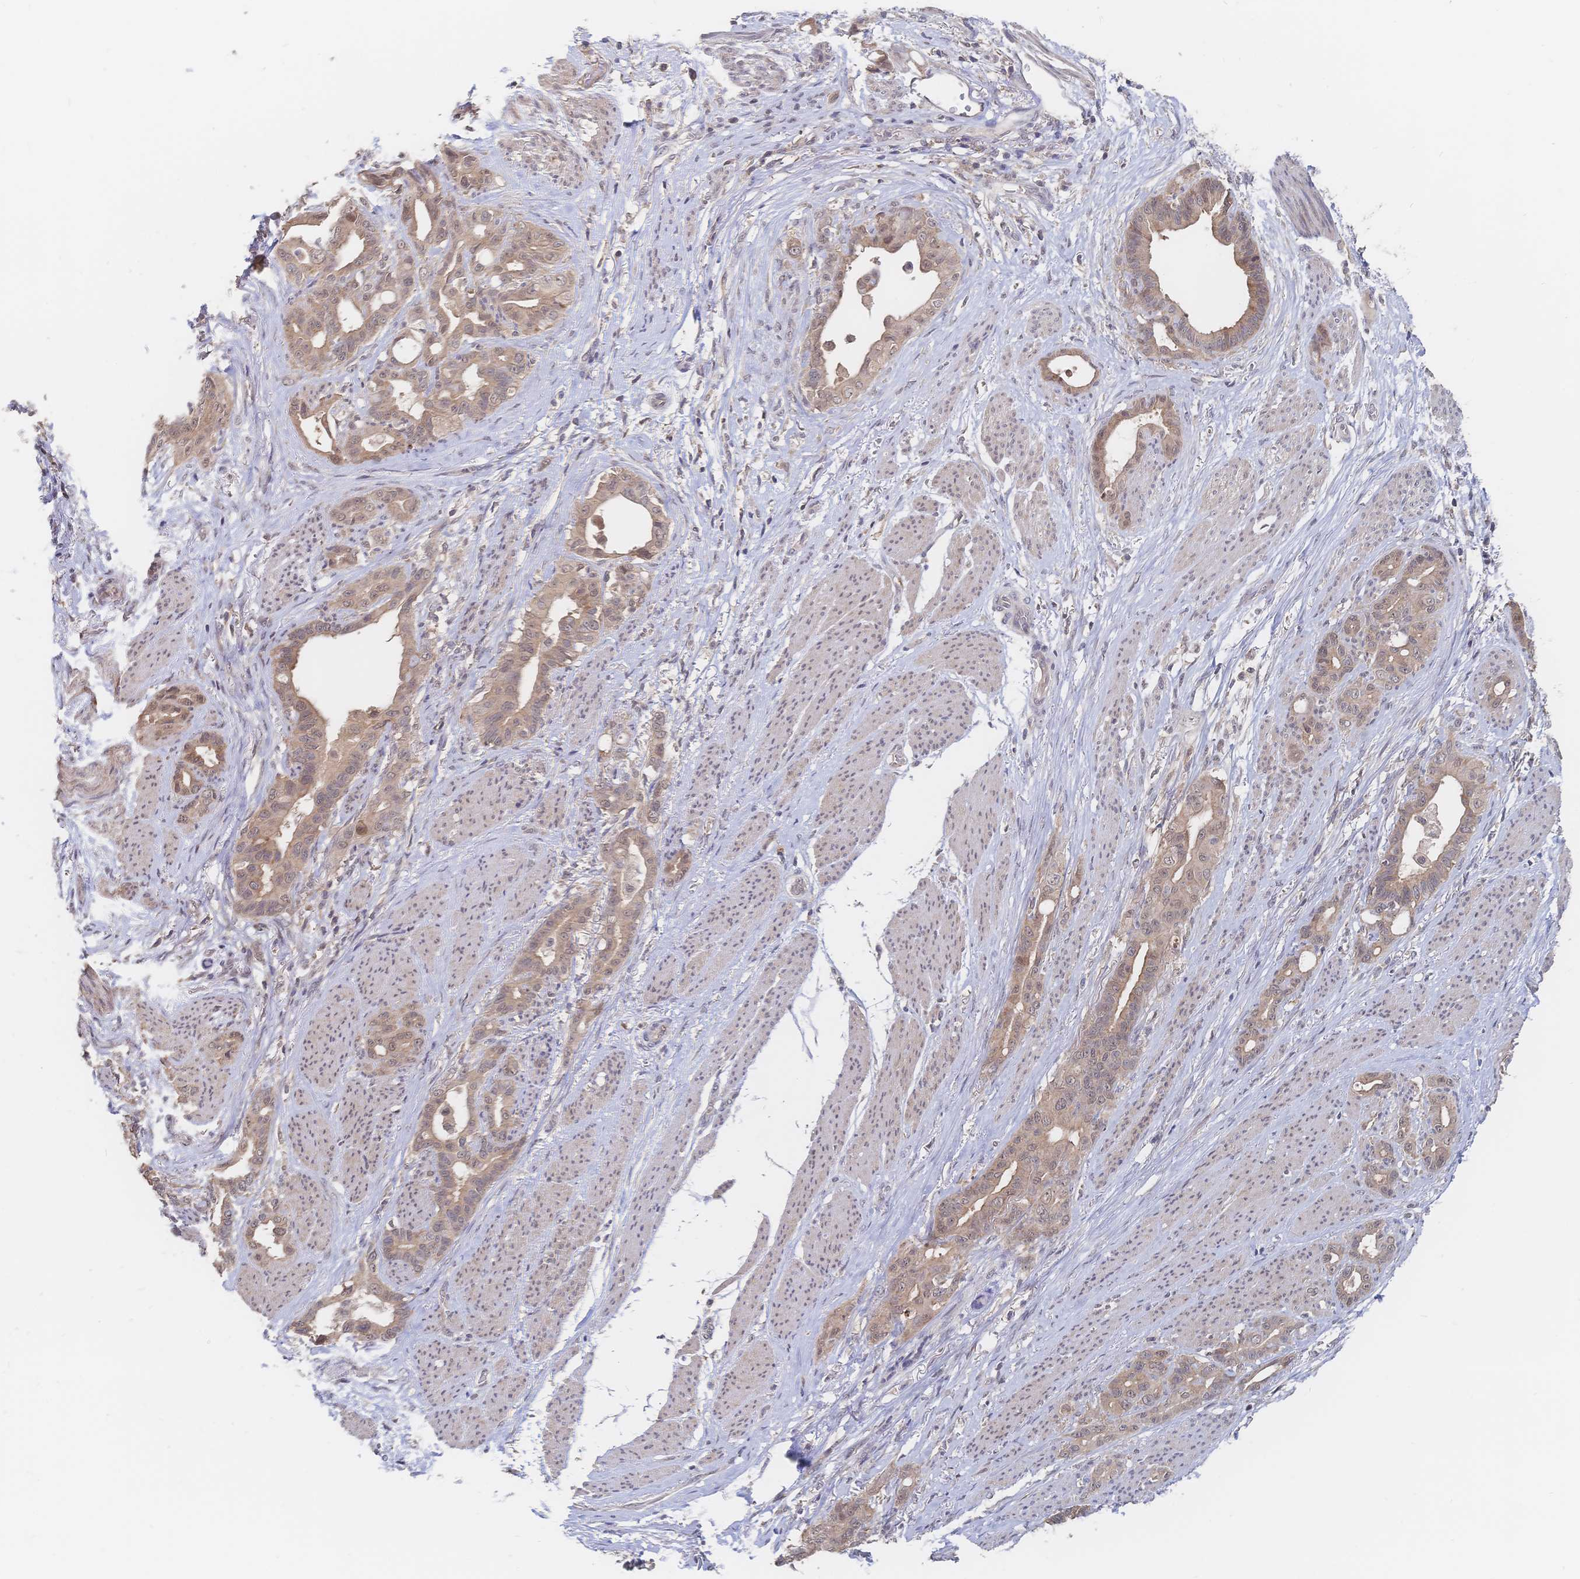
{"staining": {"intensity": "weak", "quantity": ">75%", "location": "cytoplasmic/membranous"}, "tissue": "stomach cancer", "cell_type": "Tumor cells", "image_type": "cancer", "snomed": [{"axis": "morphology", "description": "Normal tissue, NOS"}, {"axis": "morphology", "description": "Adenocarcinoma, NOS"}, {"axis": "topography", "description": "Esophagus"}, {"axis": "topography", "description": "Stomach, upper"}], "caption": "Immunohistochemical staining of stomach adenocarcinoma reveals low levels of weak cytoplasmic/membranous protein positivity in approximately >75% of tumor cells.", "gene": "LRP5", "patient": {"sex": "male", "age": 62}}